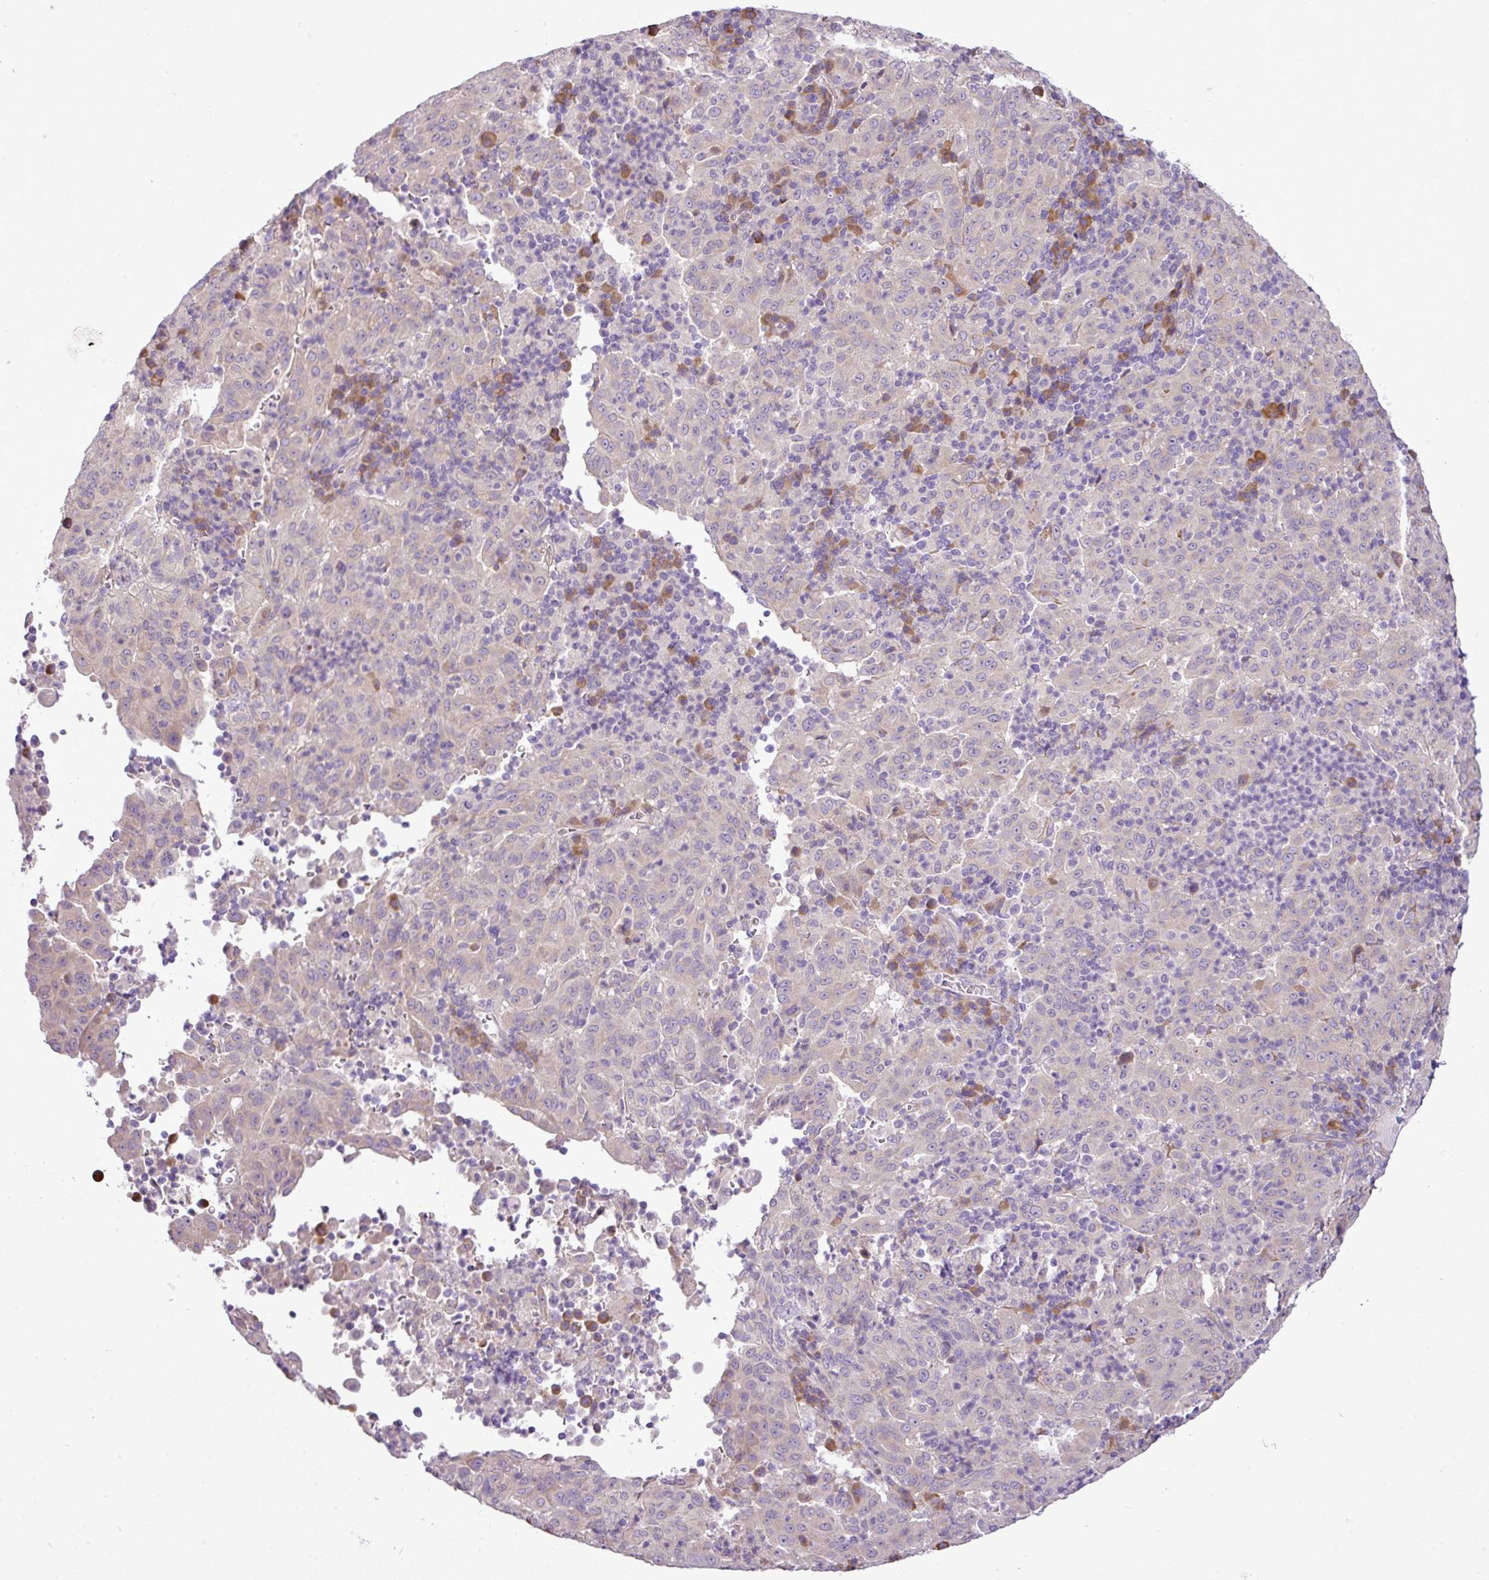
{"staining": {"intensity": "moderate", "quantity": "<25%", "location": "cytoplasmic/membranous"}, "tissue": "pancreatic cancer", "cell_type": "Tumor cells", "image_type": "cancer", "snomed": [{"axis": "morphology", "description": "Adenocarcinoma, NOS"}, {"axis": "topography", "description": "Pancreas"}], "caption": "Immunohistochemistry of human pancreatic cancer (adenocarcinoma) displays low levels of moderate cytoplasmic/membranous expression in about <25% of tumor cells.", "gene": "MOCS3", "patient": {"sex": "male", "age": 63}}